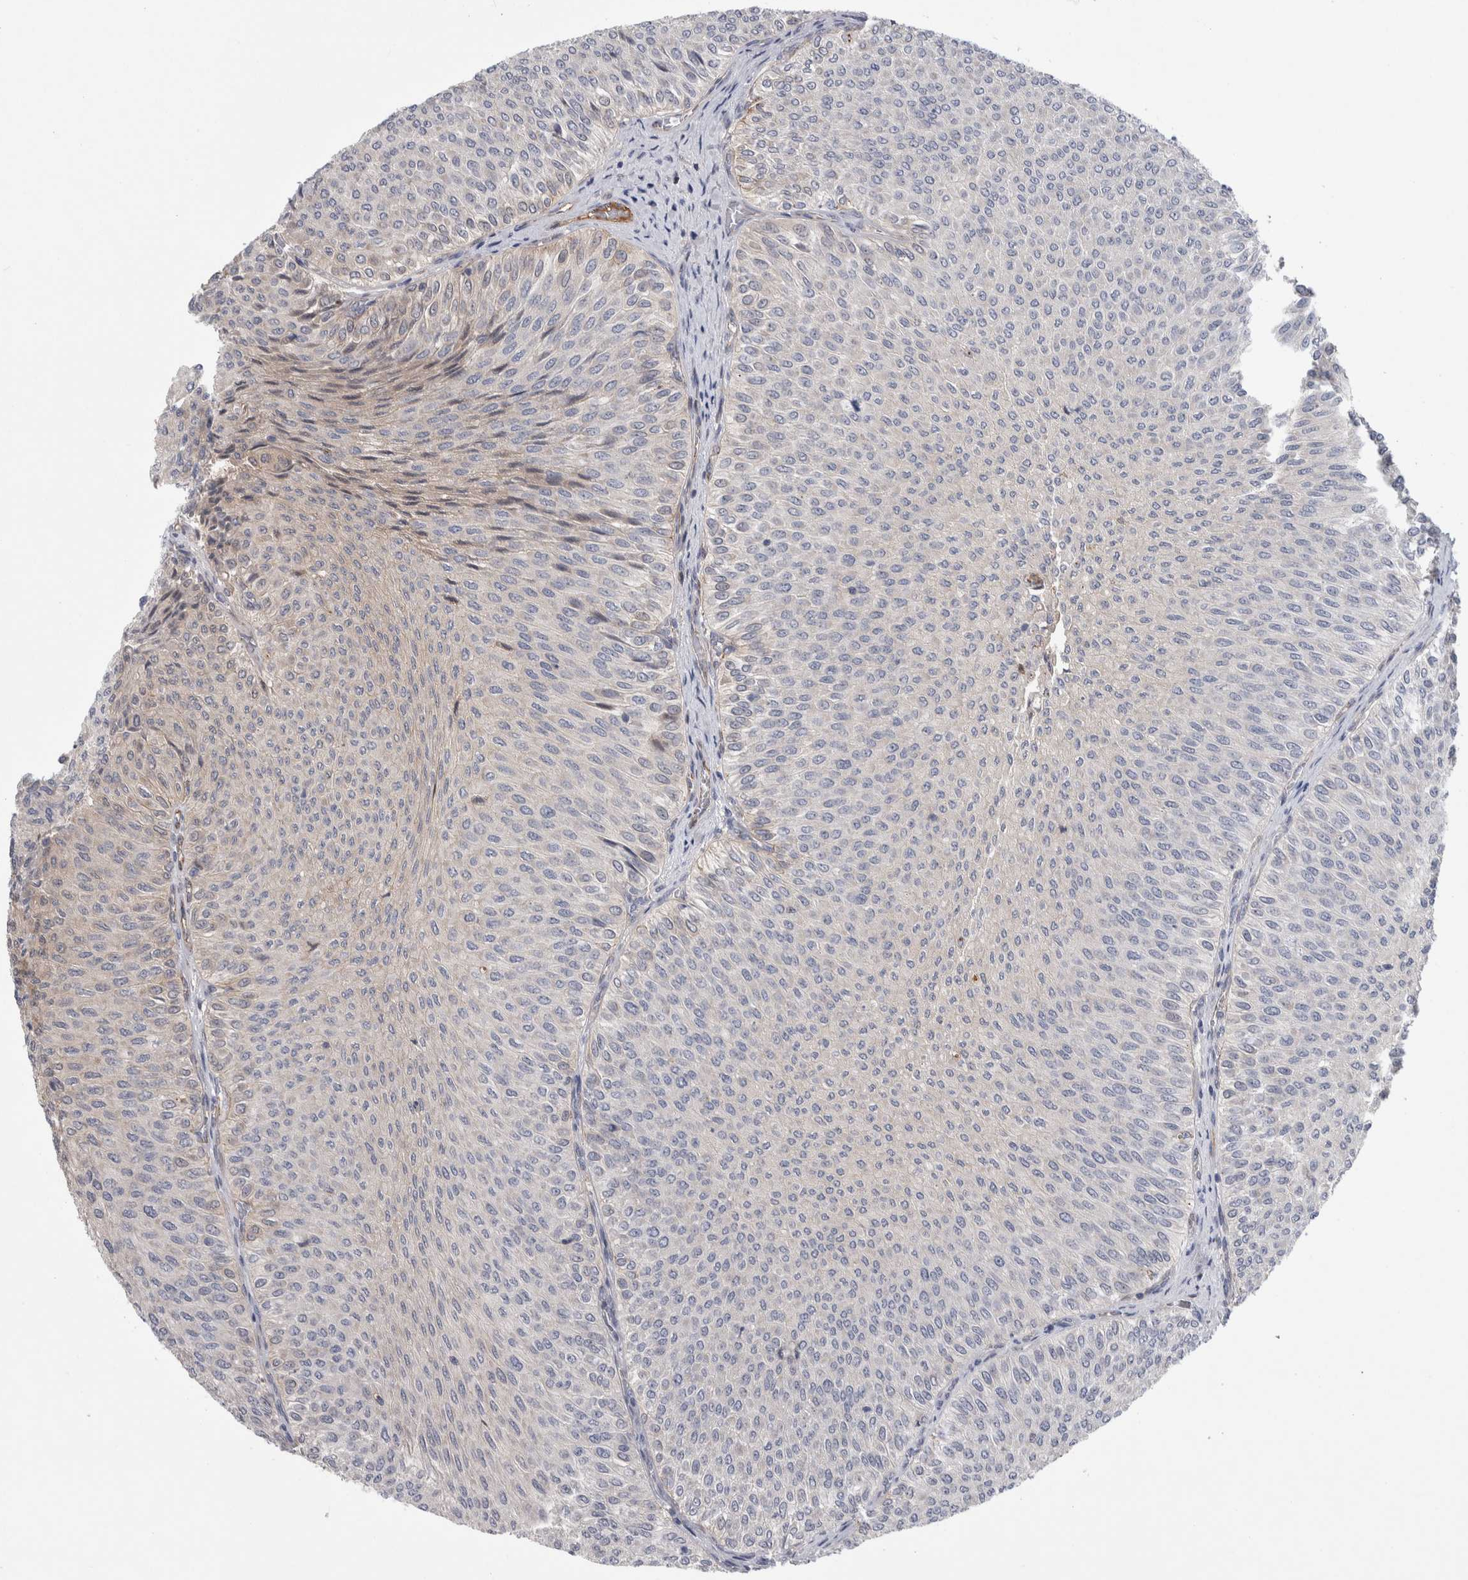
{"staining": {"intensity": "weak", "quantity": "25%-75%", "location": "cytoplasmic/membranous"}, "tissue": "urothelial cancer", "cell_type": "Tumor cells", "image_type": "cancer", "snomed": [{"axis": "morphology", "description": "Urothelial carcinoma, Low grade"}, {"axis": "topography", "description": "Urinary bladder"}], "caption": "A high-resolution micrograph shows IHC staining of low-grade urothelial carcinoma, which reveals weak cytoplasmic/membranous expression in approximately 25%-75% of tumor cells.", "gene": "ZNF862", "patient": {"sex": "male", "age": 78}}